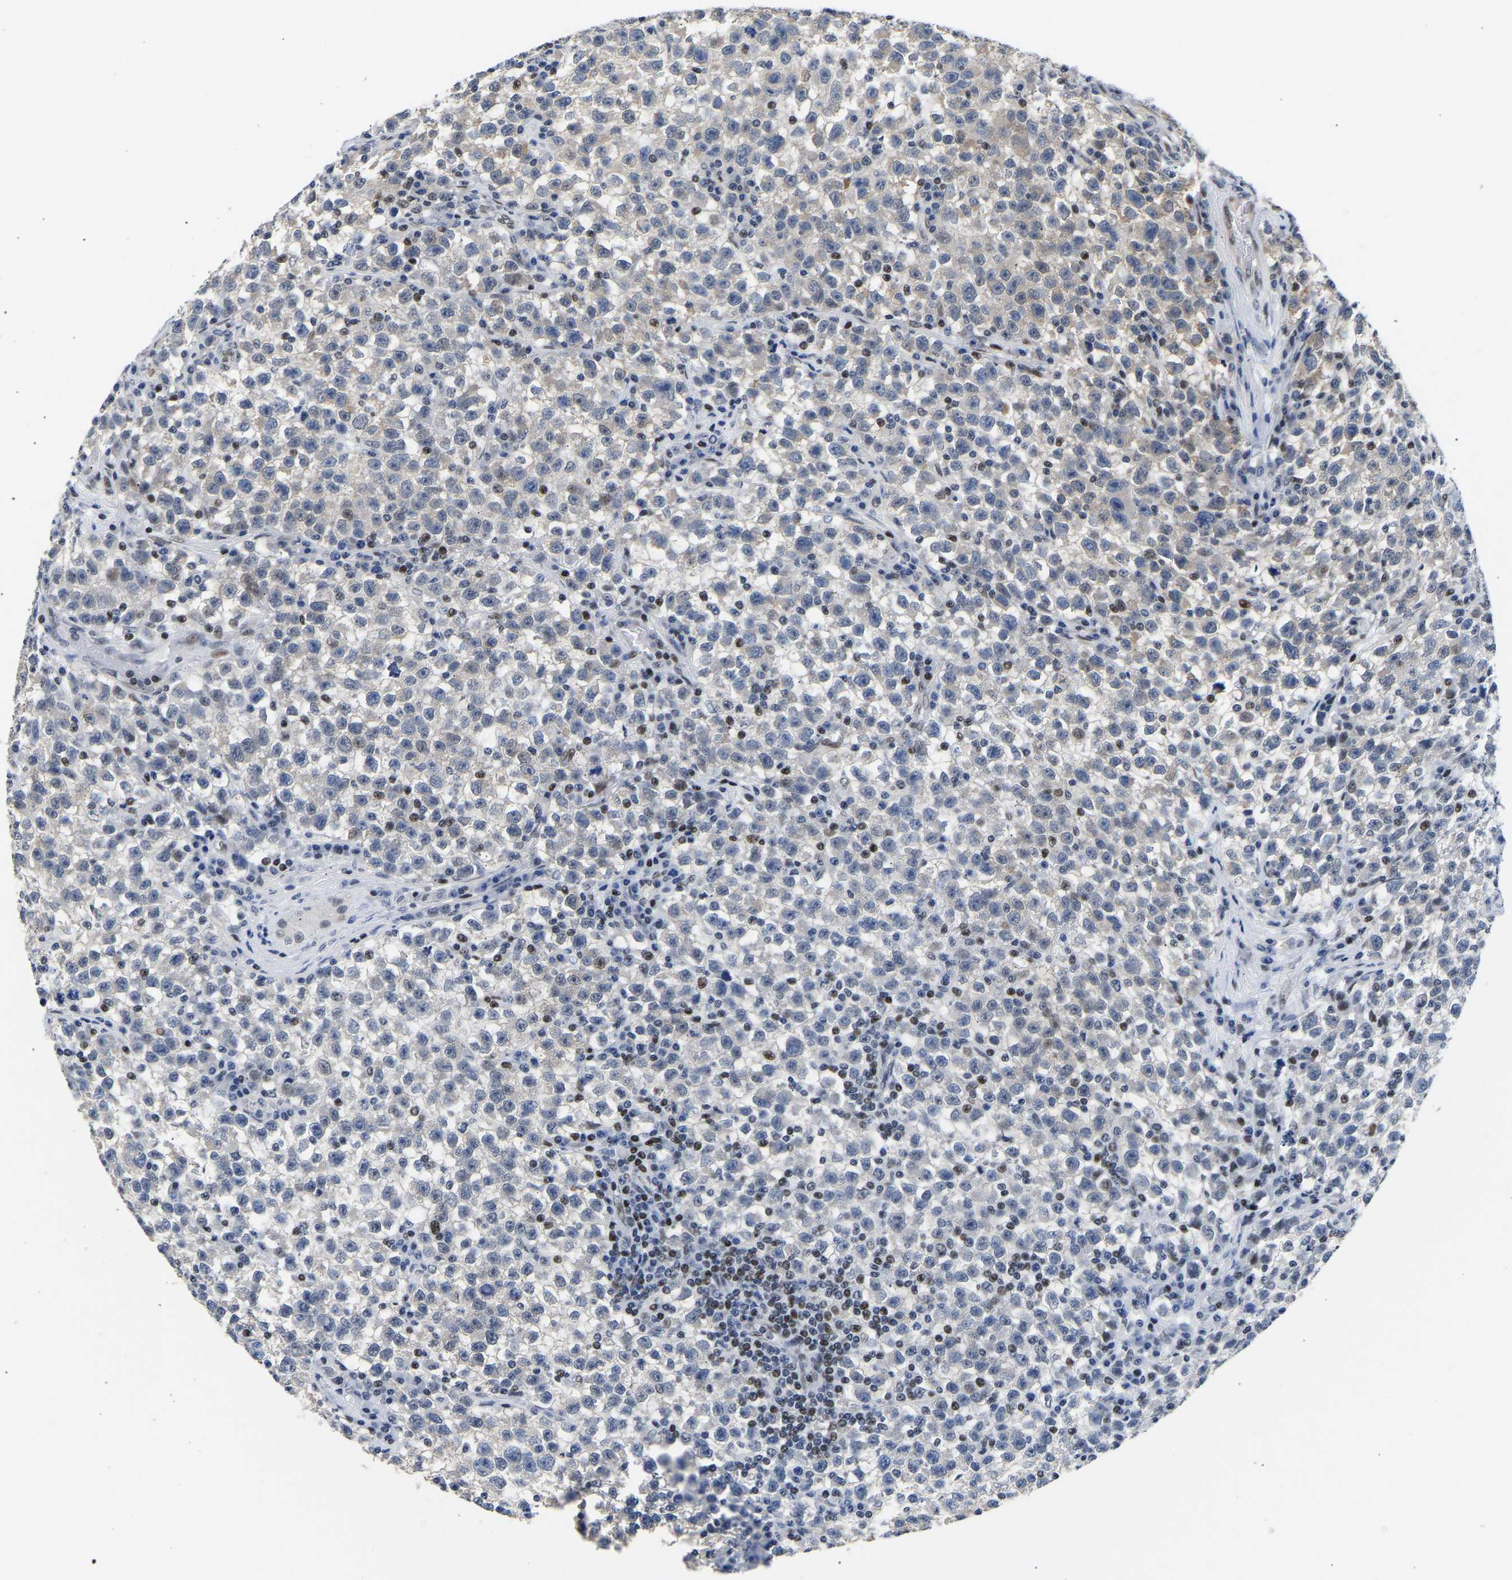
{"staining": {"intensity": "negative", "quantity": "none", "location": "none"}, "tissue": "testis cancer", "cell_type": "Tumor cells", "image_type": "cancer", "snomed": [{"axis": "morphology", "description": "Seminoma, NOS"}, {"axis": "topography", "description": "Testis"}], "caption": "Testis cancer (seminoma) was stained to show a protein in brown. There is no significant positivity in tumor cells.", "gene": "PTRHD1", "patient": {"sex": "male", "age": 22}}